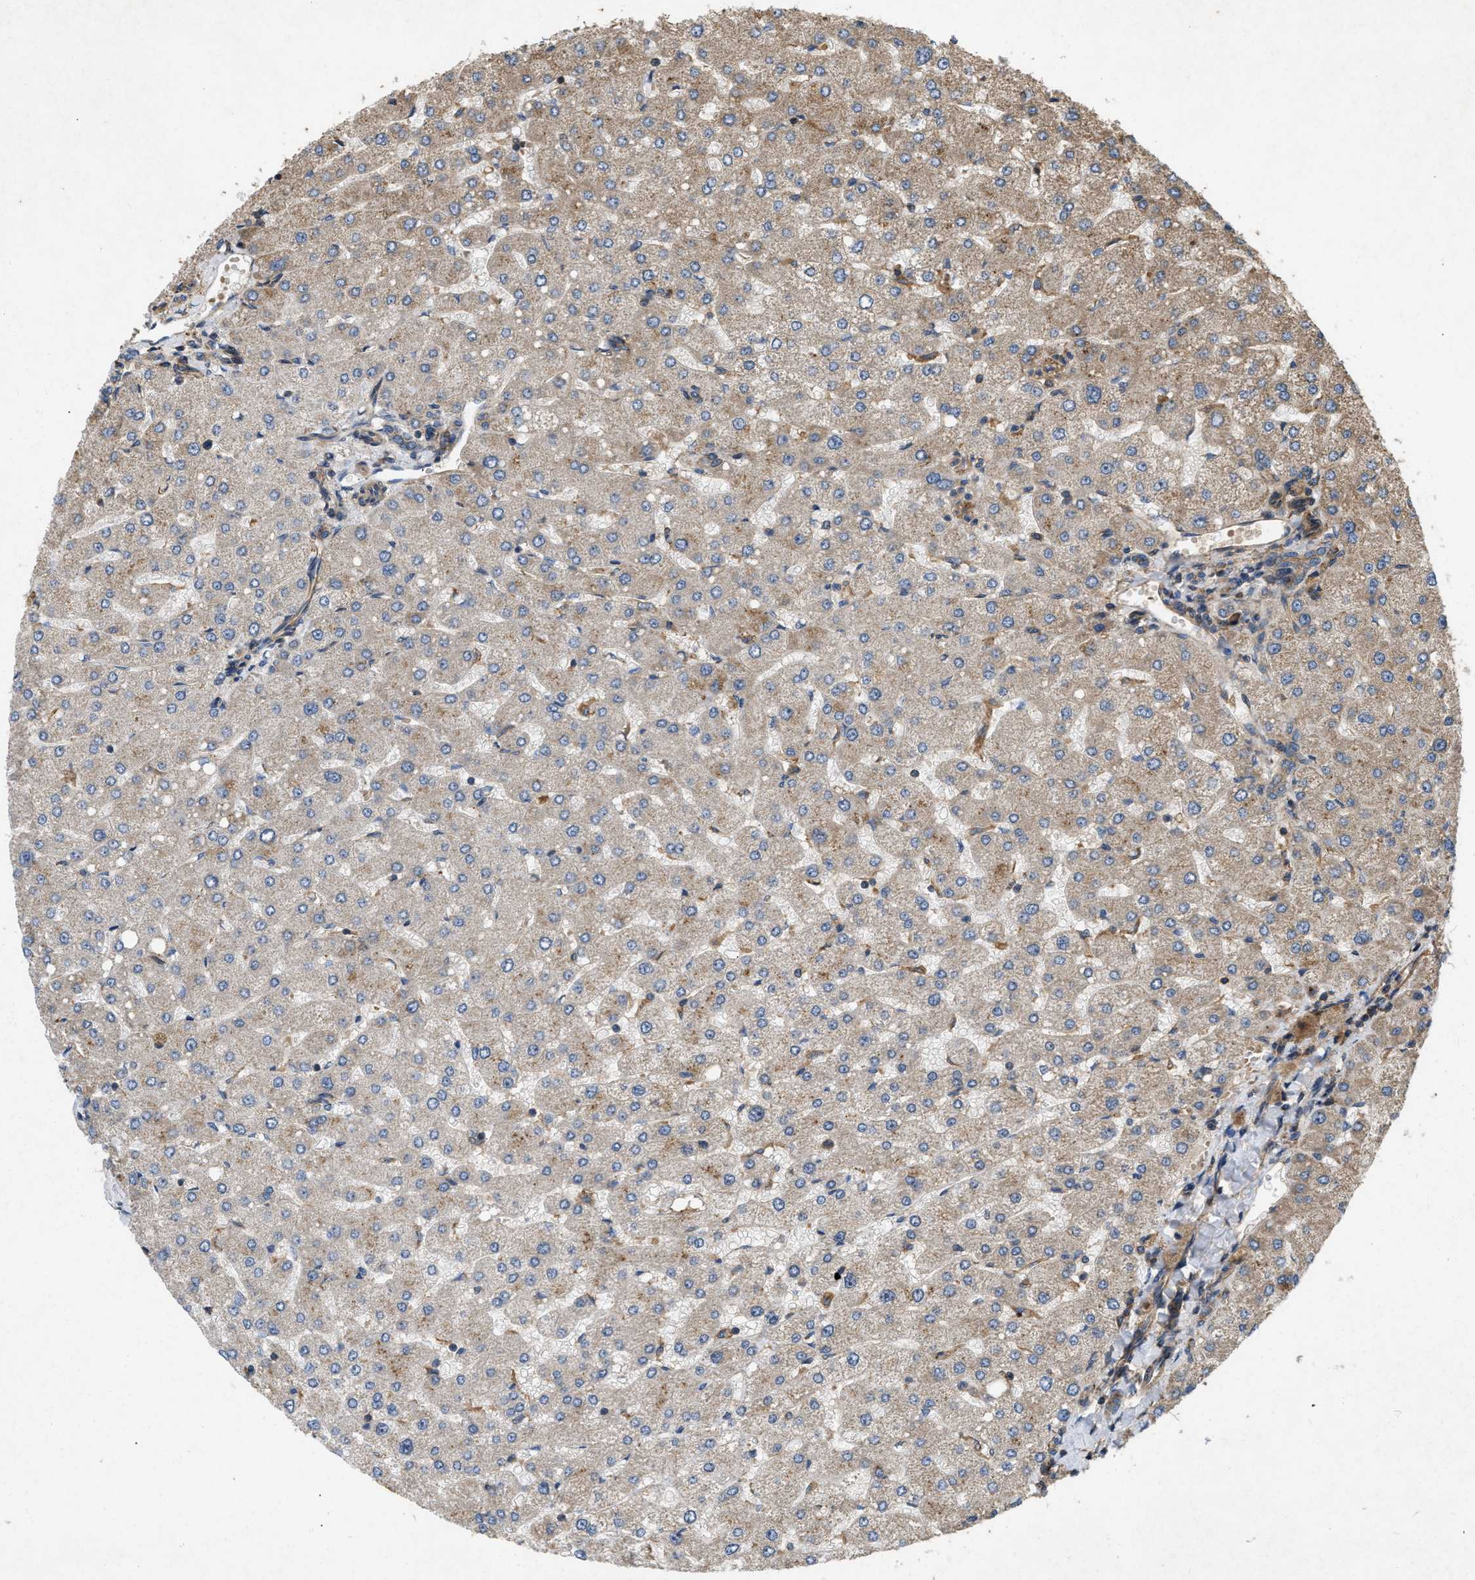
{"staining": {"intensity": "weak", "quantity": ">75%", "location": "cytoplasmic/membranous"}, "tissue": "liver", "cell_type": "Cholangiocytes", "image_type": "normal", "snomed": [{"axis": "morphology", "description": "Normal tissue, NOS"}, {"axis": "topography", "description": "Liver"}], "caption": "Immunohistochemistry (DAB) staining of unremarkable liver reveals weak cytoplasmic/membranous protein staining in about >75% of cholangiocytes. Nuclei are stained in blue.", "gene": "GNB4", "patient": {"sex": "male", "age": 55}}